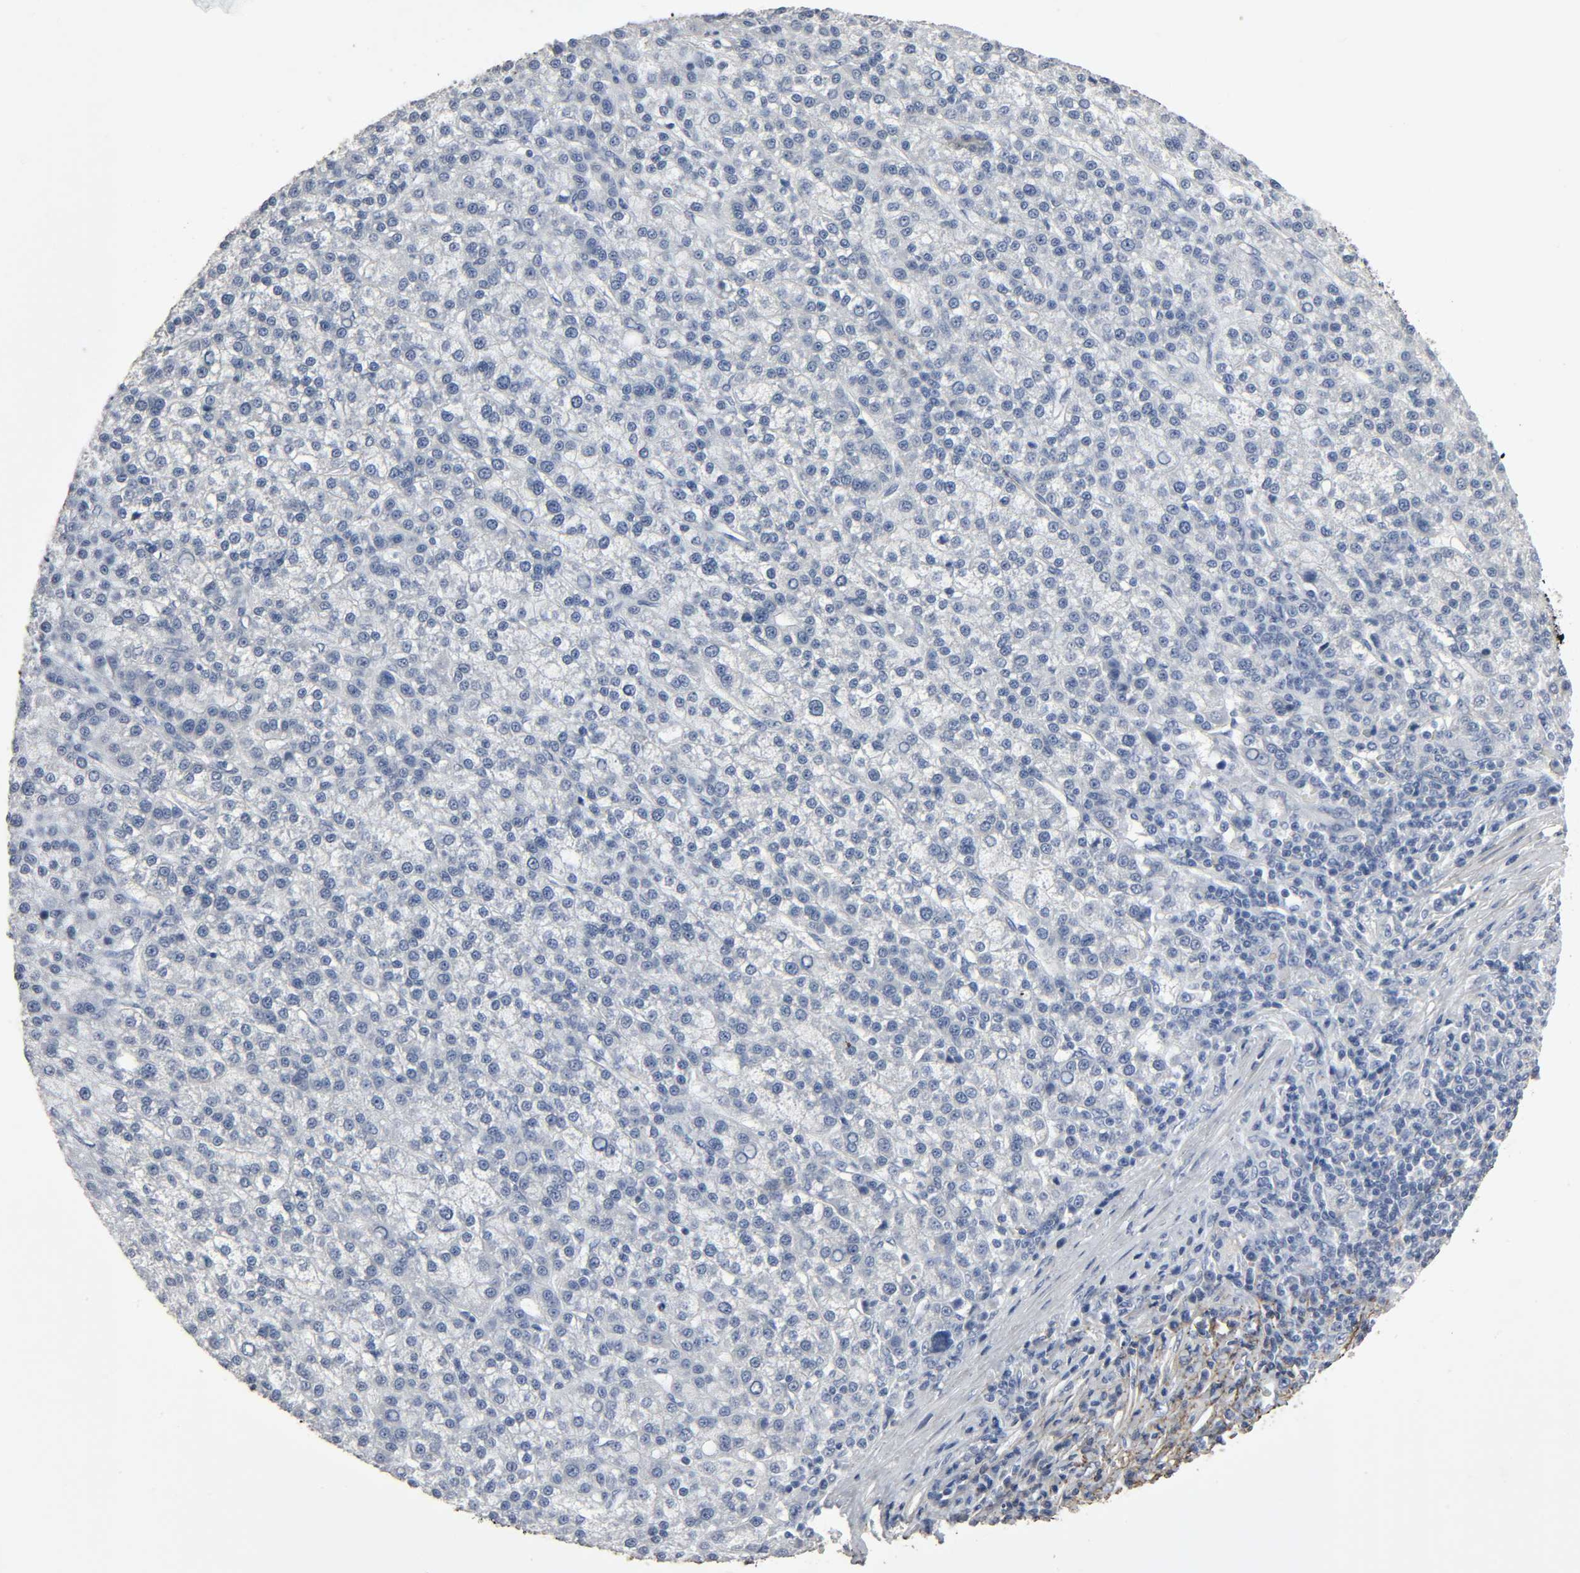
{"staining": {"intensity": "negative", "quantity": "none", "location": "none"}, "tissue": "liver cancer", "cell_type": "Tumor cells", "image_type": "cancer", "snomed": [{"axis": "morphology", "description": "Carcinoma, Hepatocellular, NOS"}, {"axis": "topography", "description": "Liver"}], "caption": "Liver cancer (hepatocellular carcinoma) stained for a protein using immunohistochemistry displays no positivity tumor cells.", "gene": "FBLN5", "patient": {"sex": "female", "age": 58}}